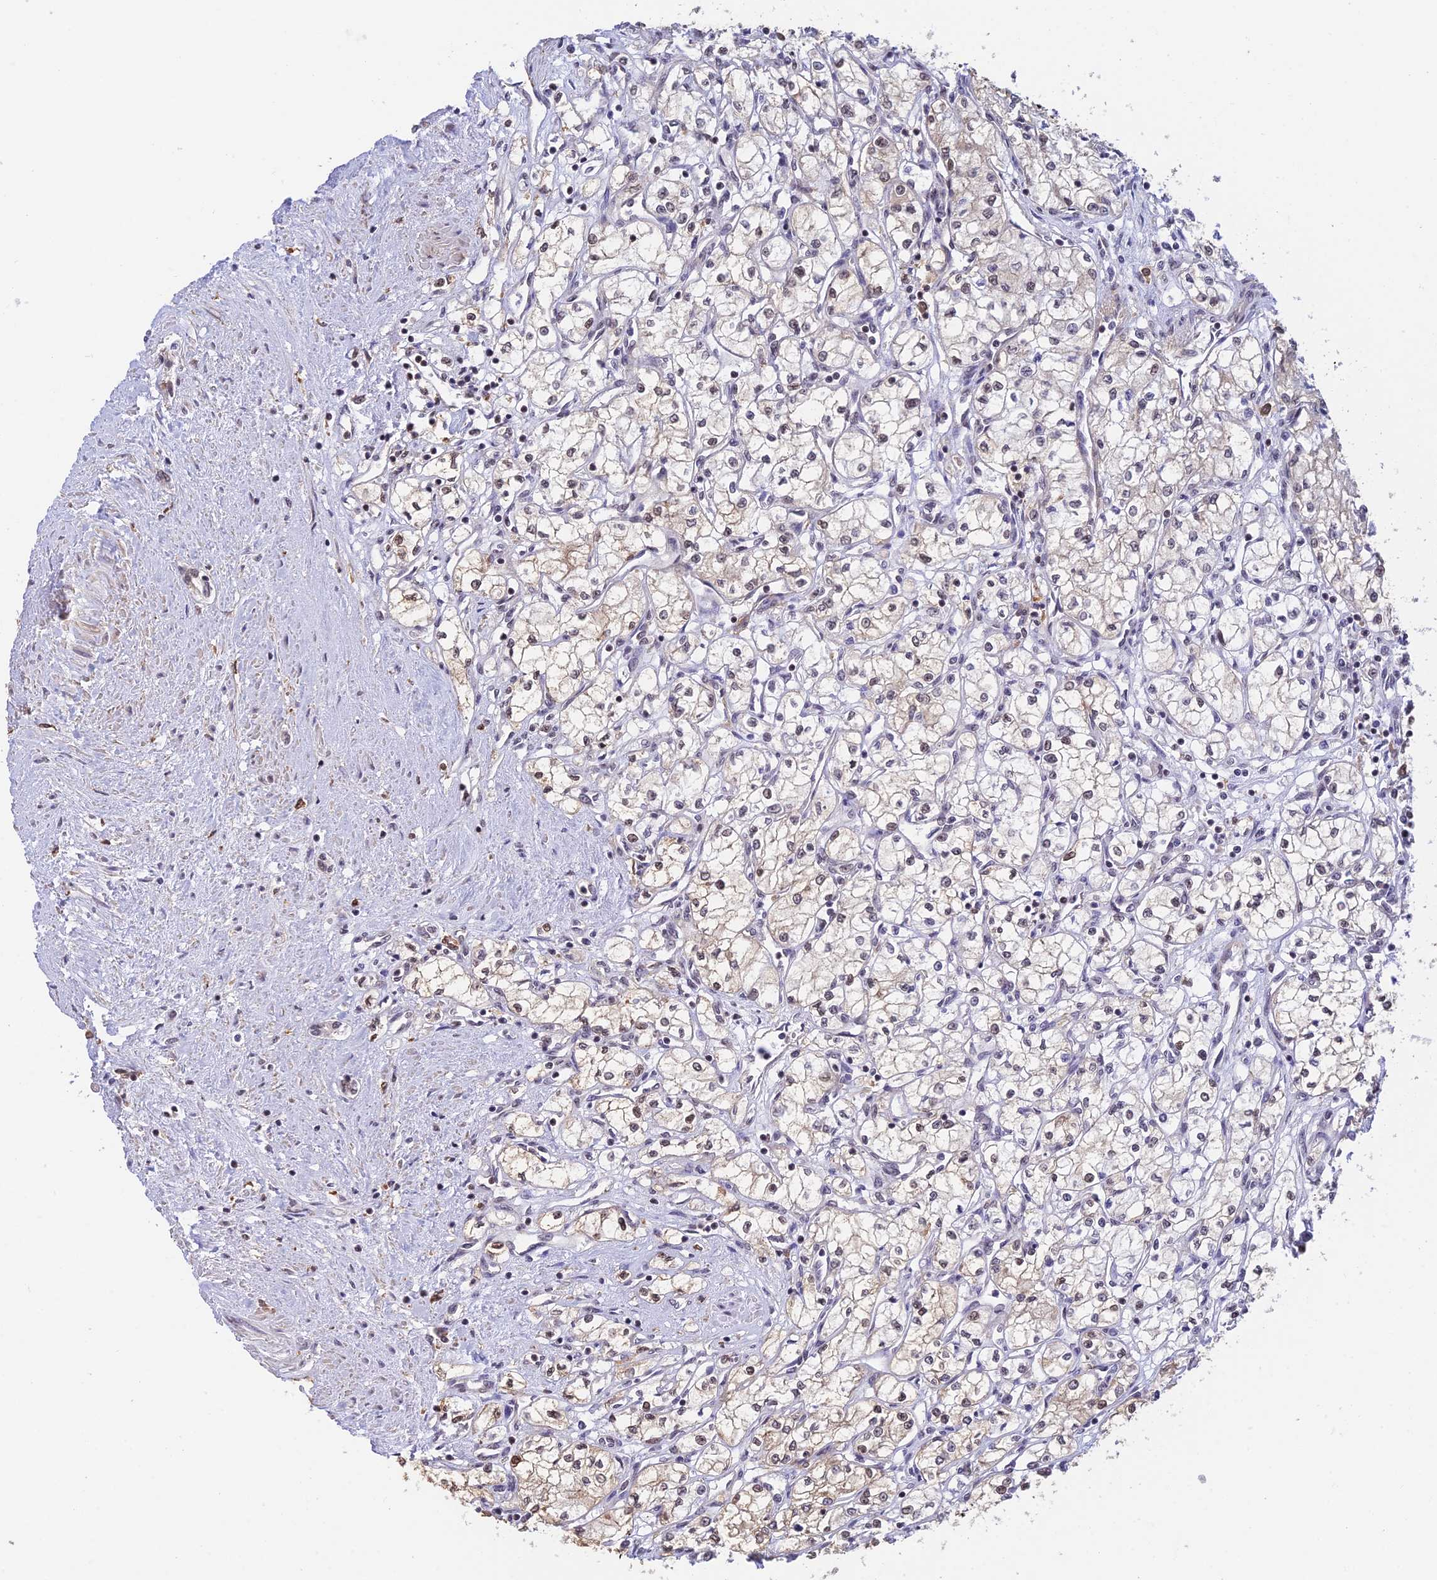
{"staining": {"intensity": "weak", "quantity": "<25%", "location": "cytoplasmic/membranous,nuclear"}, "tissue": "renal cancer", "cell_type": "Tumor cells", "image_type": "cancer", "snomed": [{"axis": "morphology", "description": "Adenocarcinoma, NOS"}, {"axis": "topography", "description": "Kidney"}], "caption": "An immunohistochemistry (IHC) histopathology image of renal adenocarcinoma is shown. There is no staining in tumor cells of renal adenocarcinoma.", "gene": "THAP11", "patient": {"sex": "male", "age": 59}}